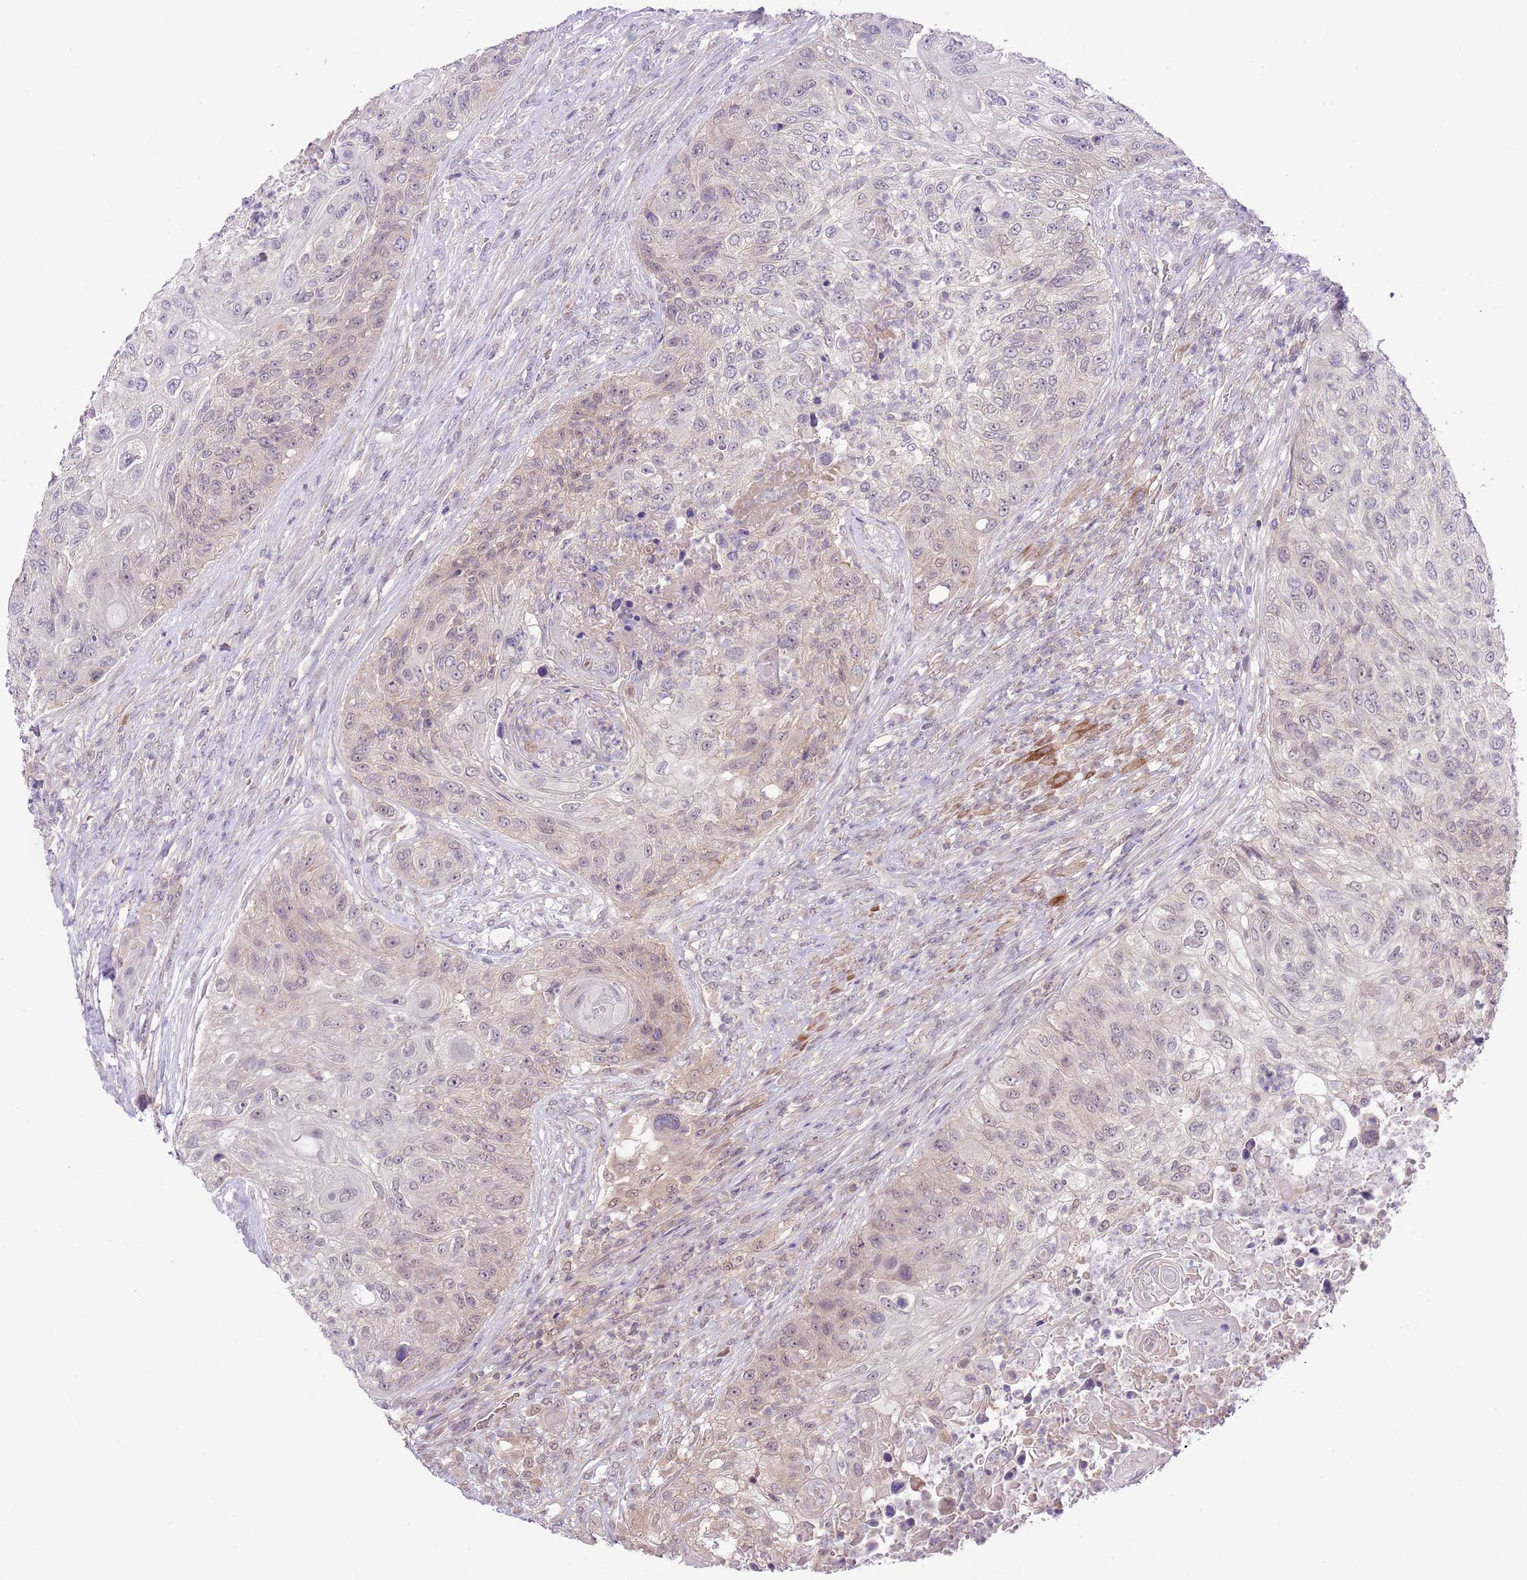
{"staining": {"intensity": "negative", "quantity": "none", "location": "none"}, "tissue": "urothelial cancer", "cell_type": "Tumor cells", "image_type": "cancer", "snomed": [{"axis": "morphology", "description": "Urothelial carcinoma, High grade"}, {"axis": "topography", "description": "Urinary bladder"}], "caption": "DAB immunohistochemical staining of human urothelial cancer demonstrates no significant positivity in tumor cells. (DAB (3,3'-diaminobenzidine) immunohistochemistry (IHC) with hematoxylin counter stain).", "gene": "GALK2", "patient": {"sex": "female", "age": 60}}